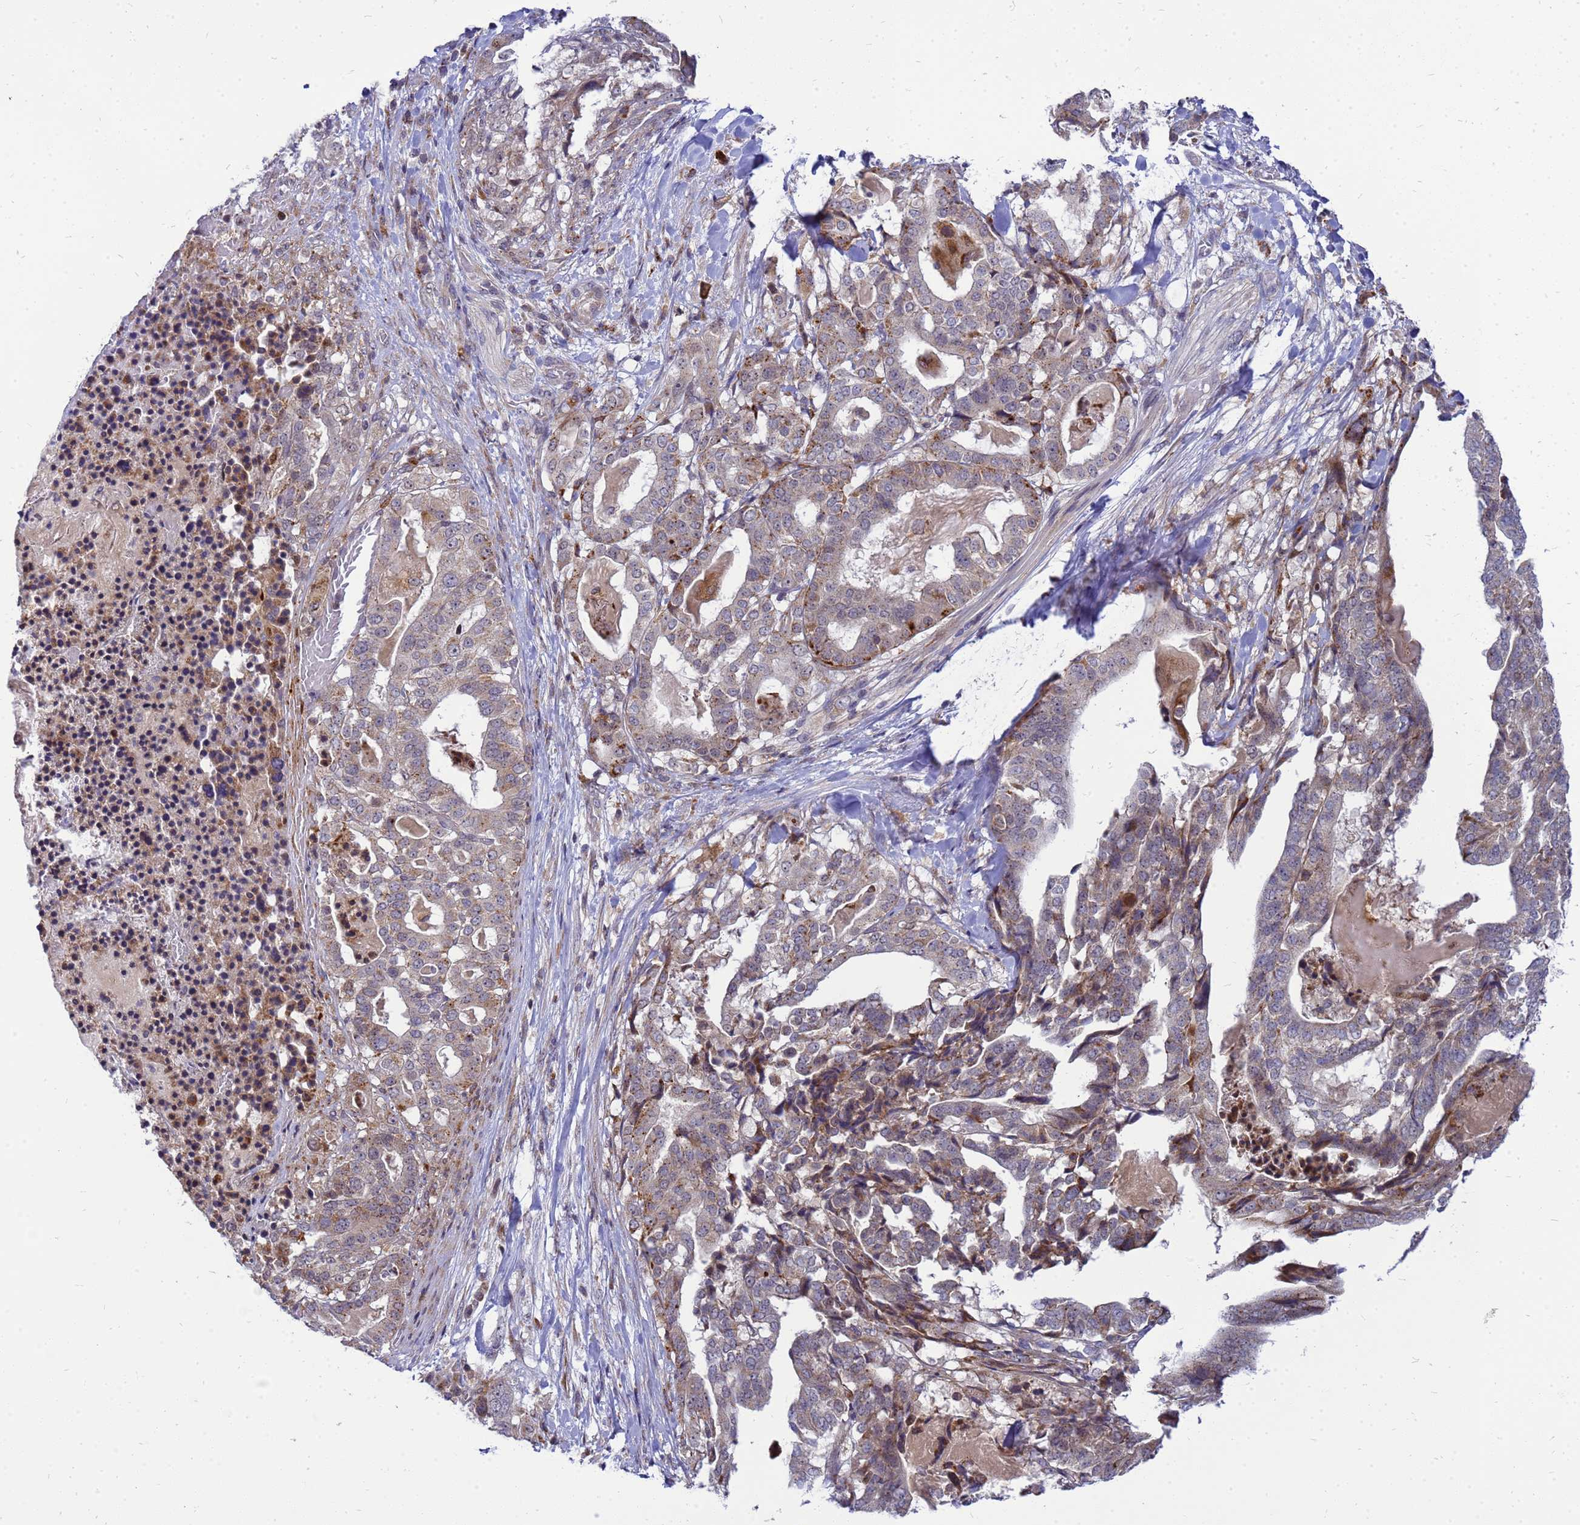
{"staining": {"intensity": "moderate", "quantity": "25%-75%", "location": "cytoplasmic/membranous"}, "tissue": "stomach cancer", "cell_type": "Tumor cells", "image_type": "cancer", "snomed": [{"axis": "morphology", "description": "Adenocarcinoma, NOS"}, {"axis": "topography", "description": "Stomach"}], "caption": "A histopathology image showing moderate cytoplasmic/membranous positivity in about 25%-75% of tumor cells in stomach cancer, as visualized by brown immunohistochemical staining.", "gene": "C12orf43", "patient": {"sex": "male", "age": 48}}